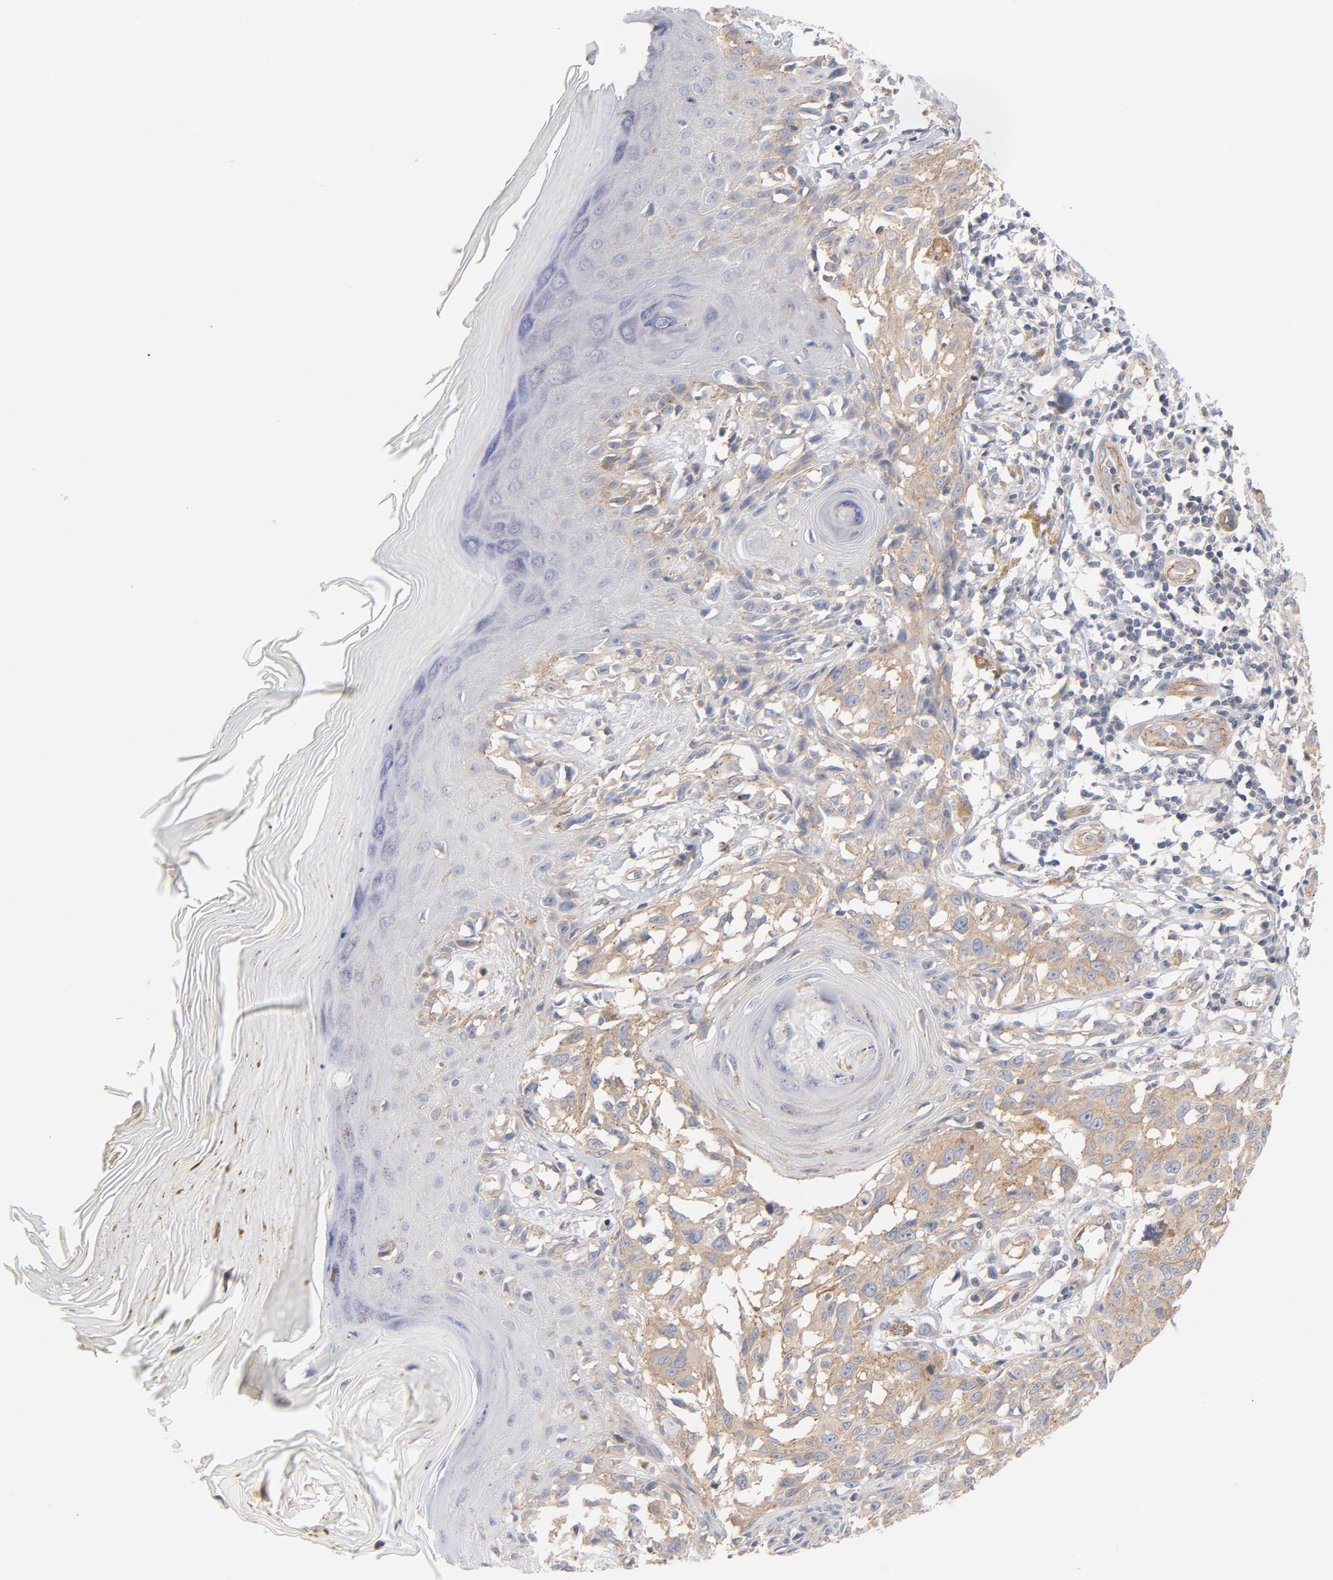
{"staining": {"intensity": "moderate", "quantity": ">75%", "location": "cytoplasmic/membranous"}, "tissue": "melanoma", "cell_type": "Tumor cells", "image_type": "cancer", "snomed": [{"axis": "morphology", "description": "Malignant melanoma, NOS"}, {"axis": "topography", "description": "Skin"}], "caption": "Immunohistochemistry micrograph of human malignant melanoma stained for a protein (brown), which reveals medium levels of moderate cytoplasmic/membranous positivity in about >75% of tumor cells.", "gene": "STRN3", "patient": {"sex": "female", "age": 77}}